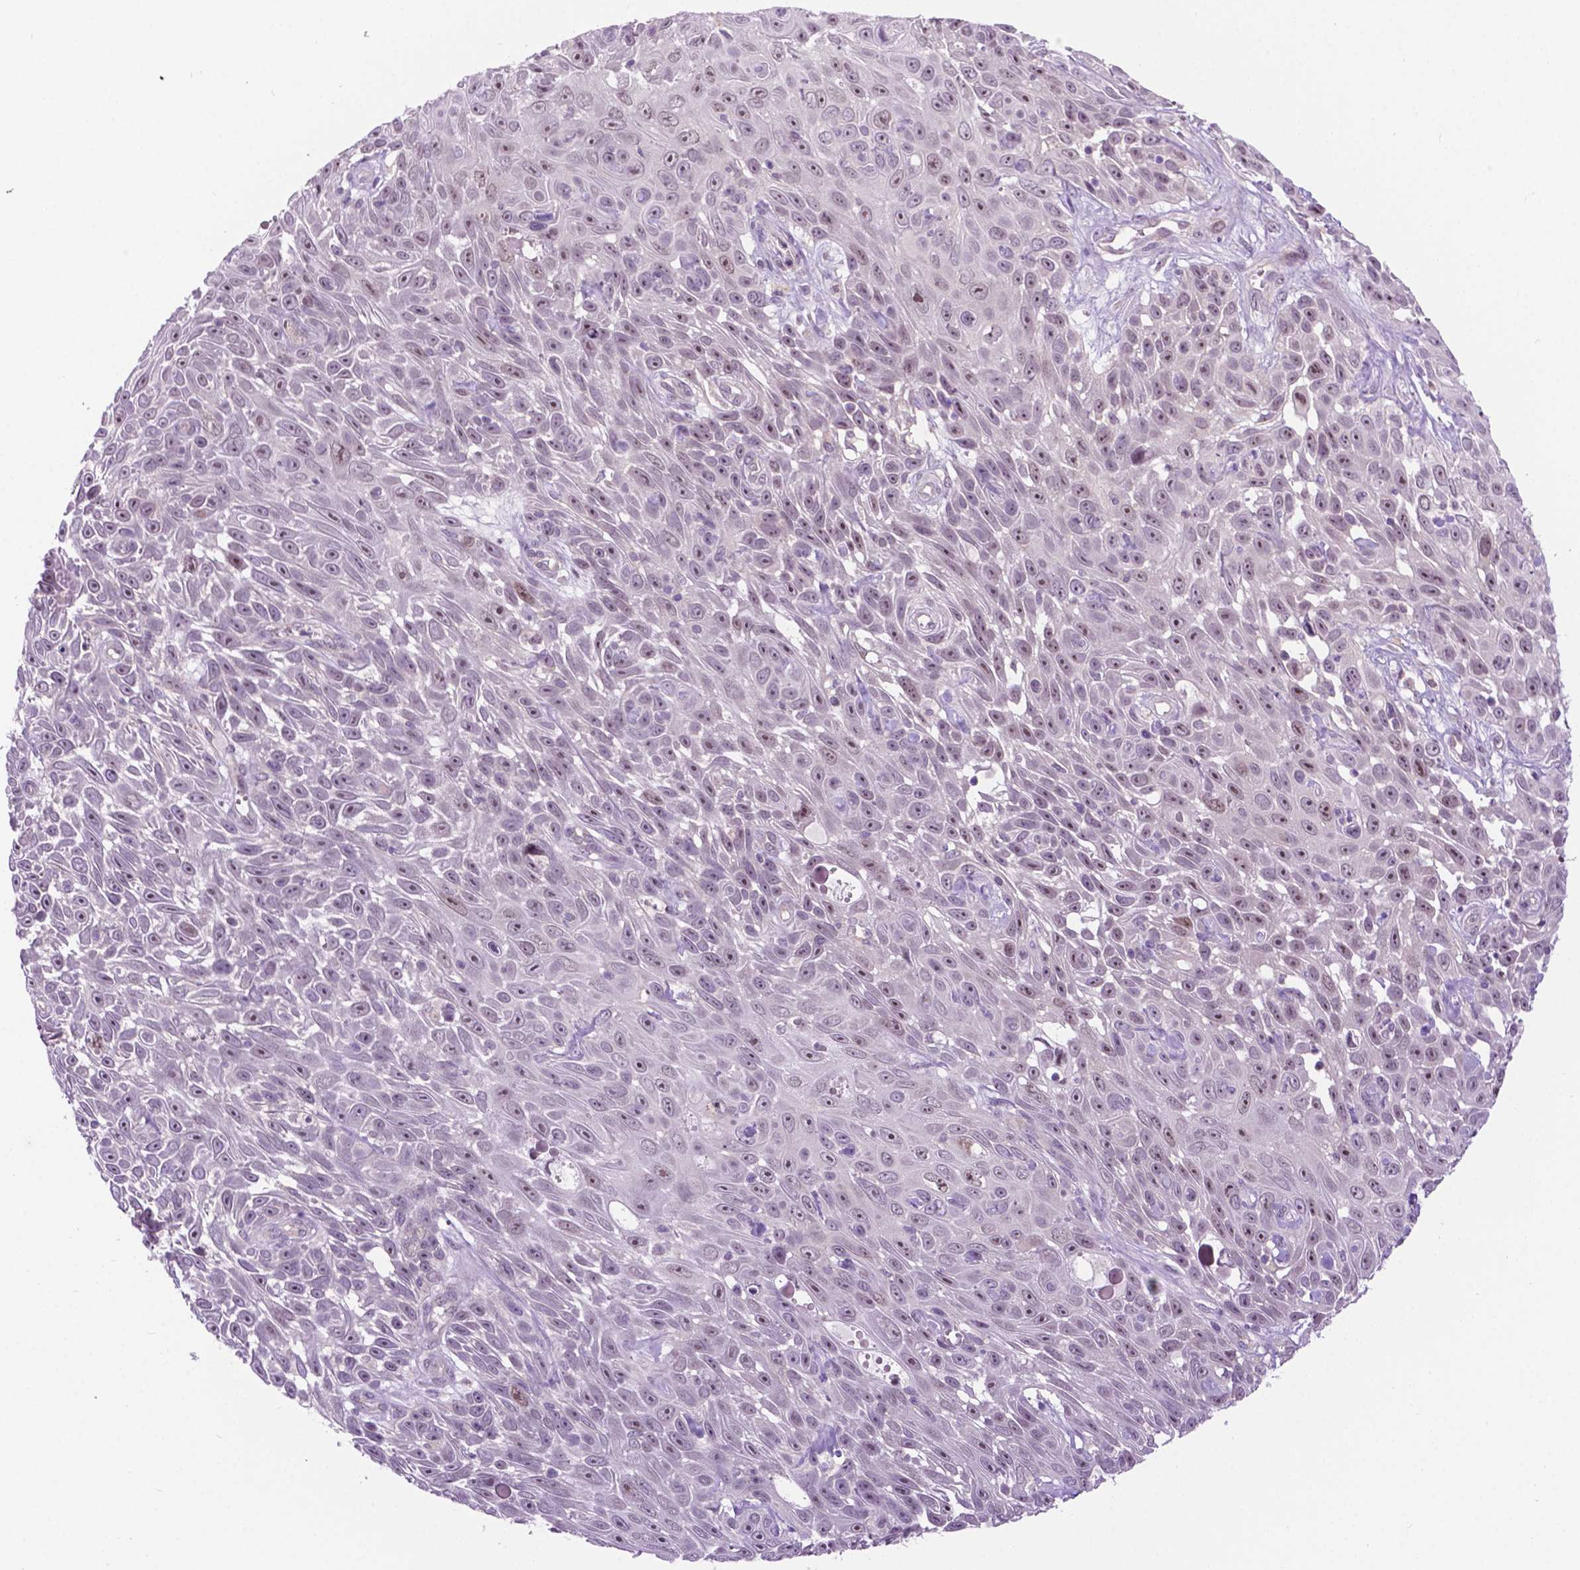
{"staining": {"intensity": "weak", "quantity": "25%-75%", "location": "nuclear"}, "tissue": "skin cancer", "cell_type": "Tumor cells", "image_type": "cancer", "snomed": [{"axis": "morphology", "description": "Squamous cell carcinoma, NOS"}, {"axis": "topography", "description": "Skin"}], "caption": "Skin cancer tissue displays weak nuclear positivity in approximately 25%-75% of tumor cells, visualized by immunohistochemistry. (Stains: DAB (3,3'-diaminobenzidine) in brown, nuclei in blue, Microscopy: brightfield microscopy at high magnification).", "gene": "DENND4A", "patient": {"sex": "male", "age": 82}}